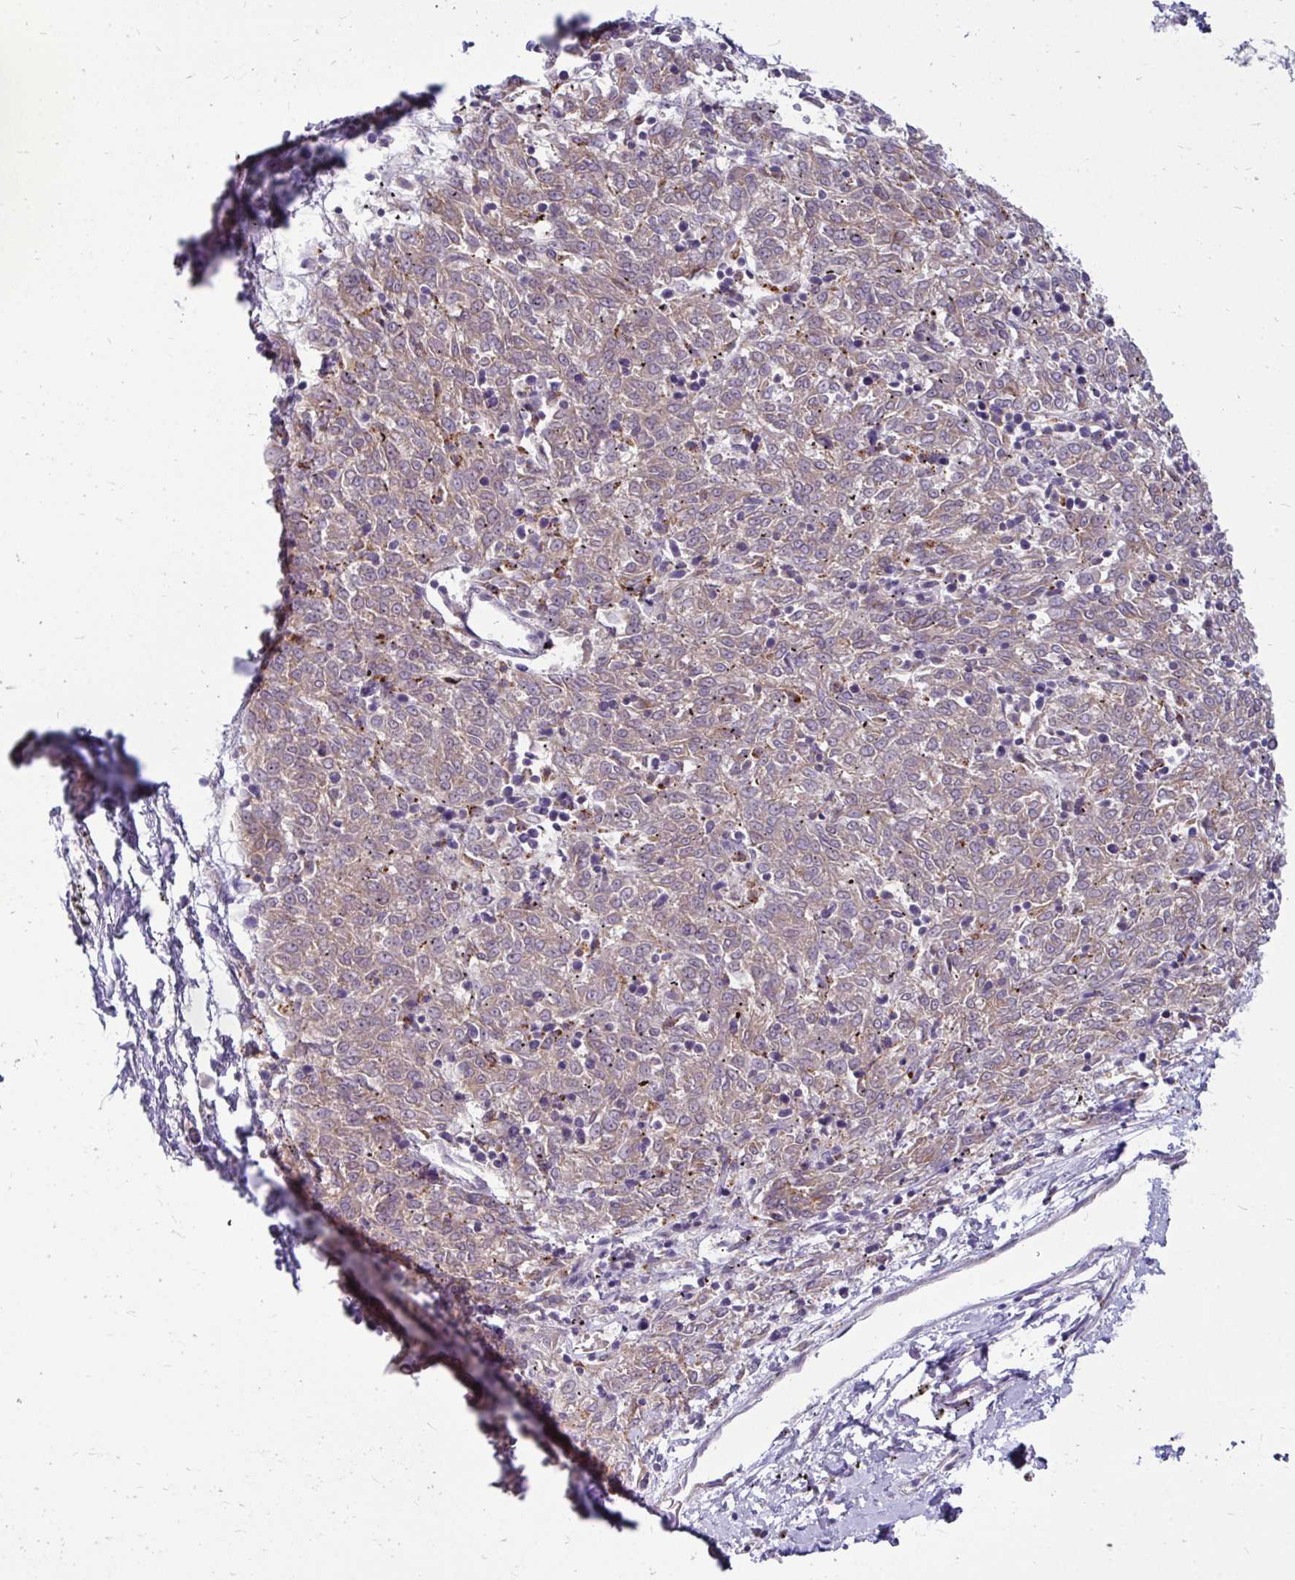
{"staining": {"intensity": "weak", "quantity": "25%-75%", "location": "cytoplasmic/membranous"}, "tissue": "melanoma", "cell_type": "Tumor cells", "image_type": "cancer", "snomed": [{"axis": "morphology", "description": "Malignant melanoma, NOS"}, {"axis": "topography", "description": "Skin"}], "caption": "Malignant melanoma stained for a protein demonstrates weak cytoplasmic/membranous positivity in tumor cells. The staining is performed using DAB (3,3'-diaminobenzidine) brown chromogen to label protein expression. The nuclei are counter-stained blue using hematoxylin.", "gene": "CTSZ", "patient": {"sex": "female", "age": 72}}